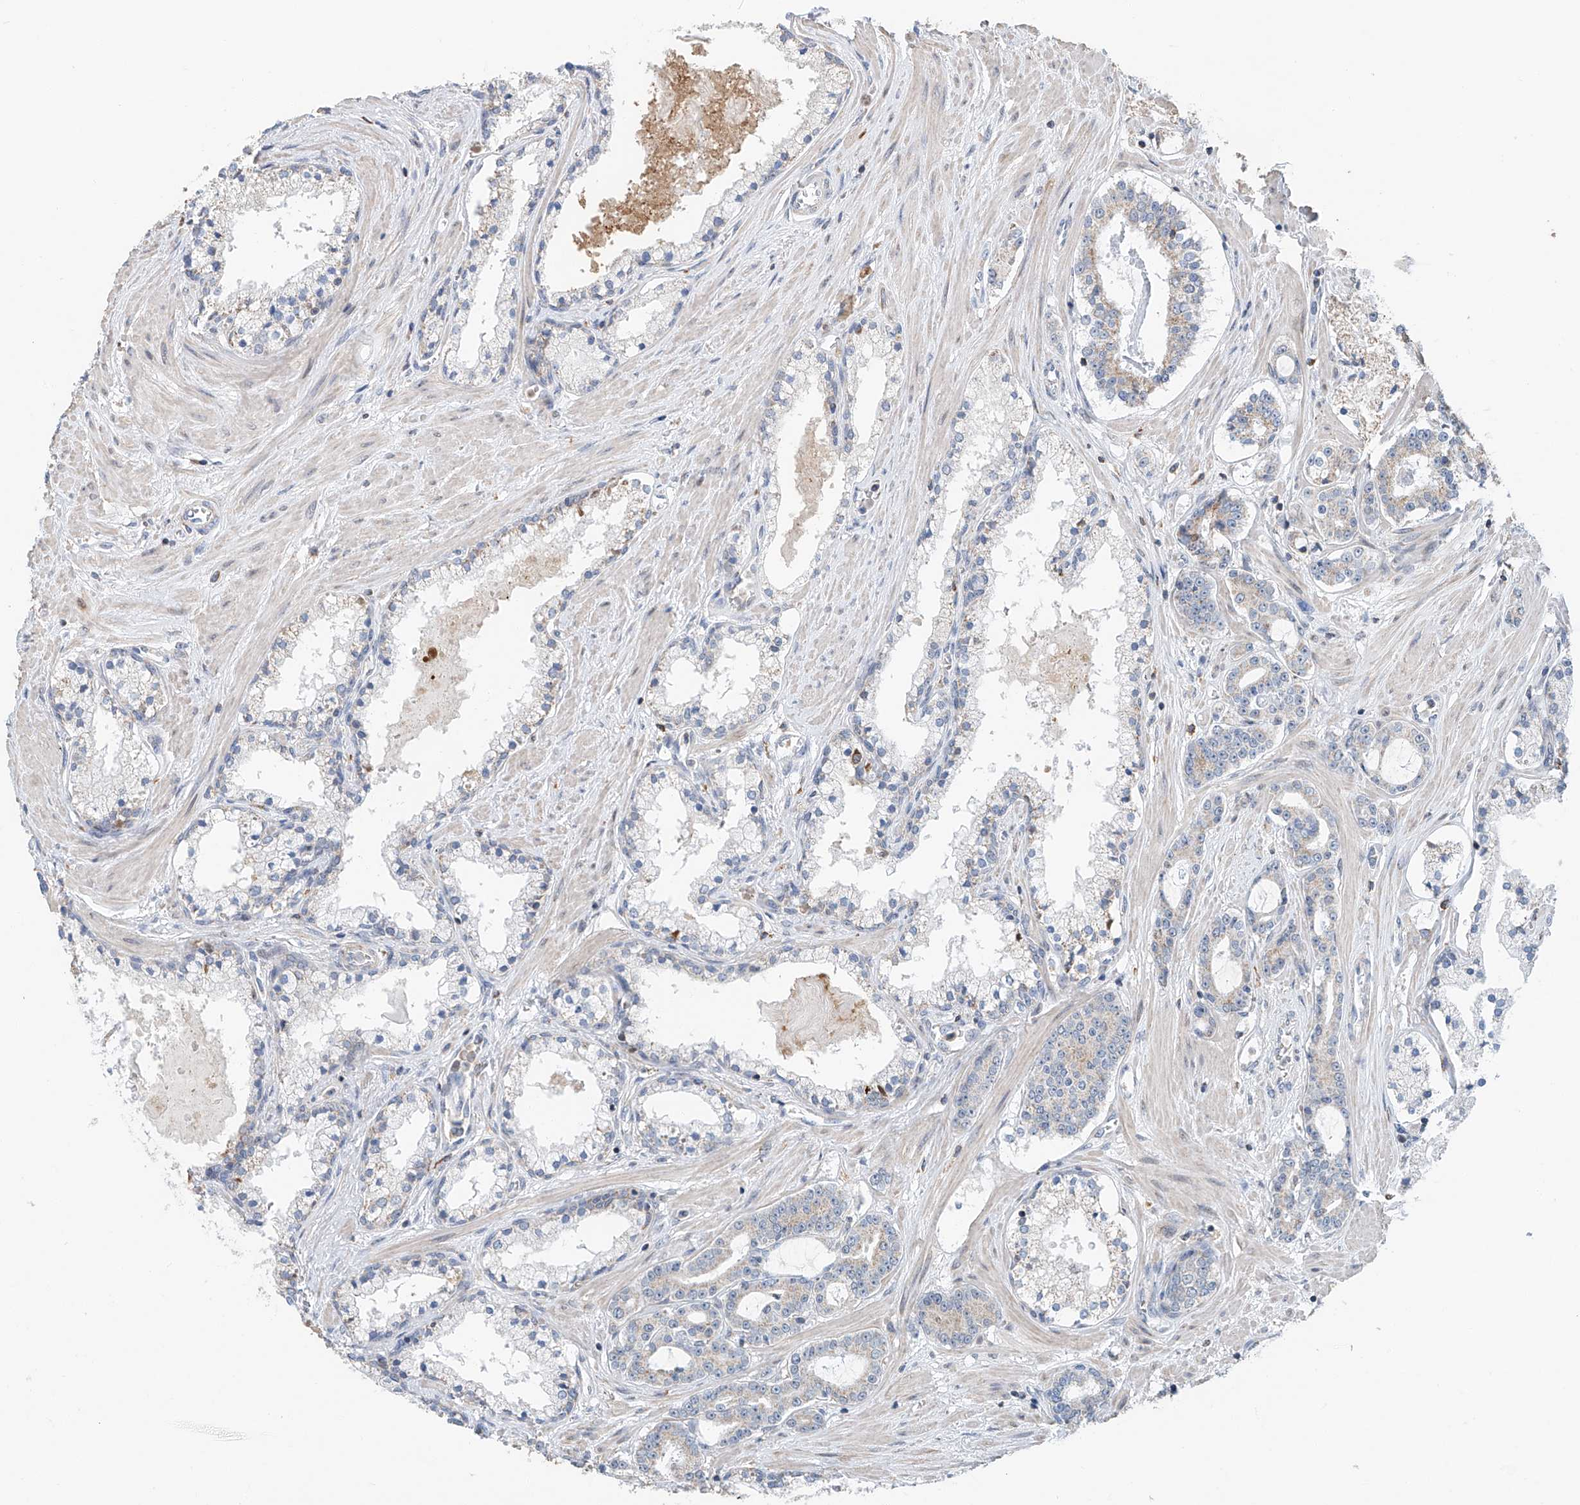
{"staining": {"intensity": "weak", "quantity": "<25%", "location": "cytoplasmic/membranous"}, "tissue": "prostate cancer", "cell_type": "Tumor cells", "image_type": "cancer", "snomed": [{"axis": "morphology", "description": "Adenocarcinoma, High grade"}, {"axis": "topography", "description": "Prostate"}], "caption": "Tumor cells show no significant protein expression in high-grade adenocarcinoma (prostate).", "gene": "KLF15", "patient": {"sex": "male", "age": 58}}